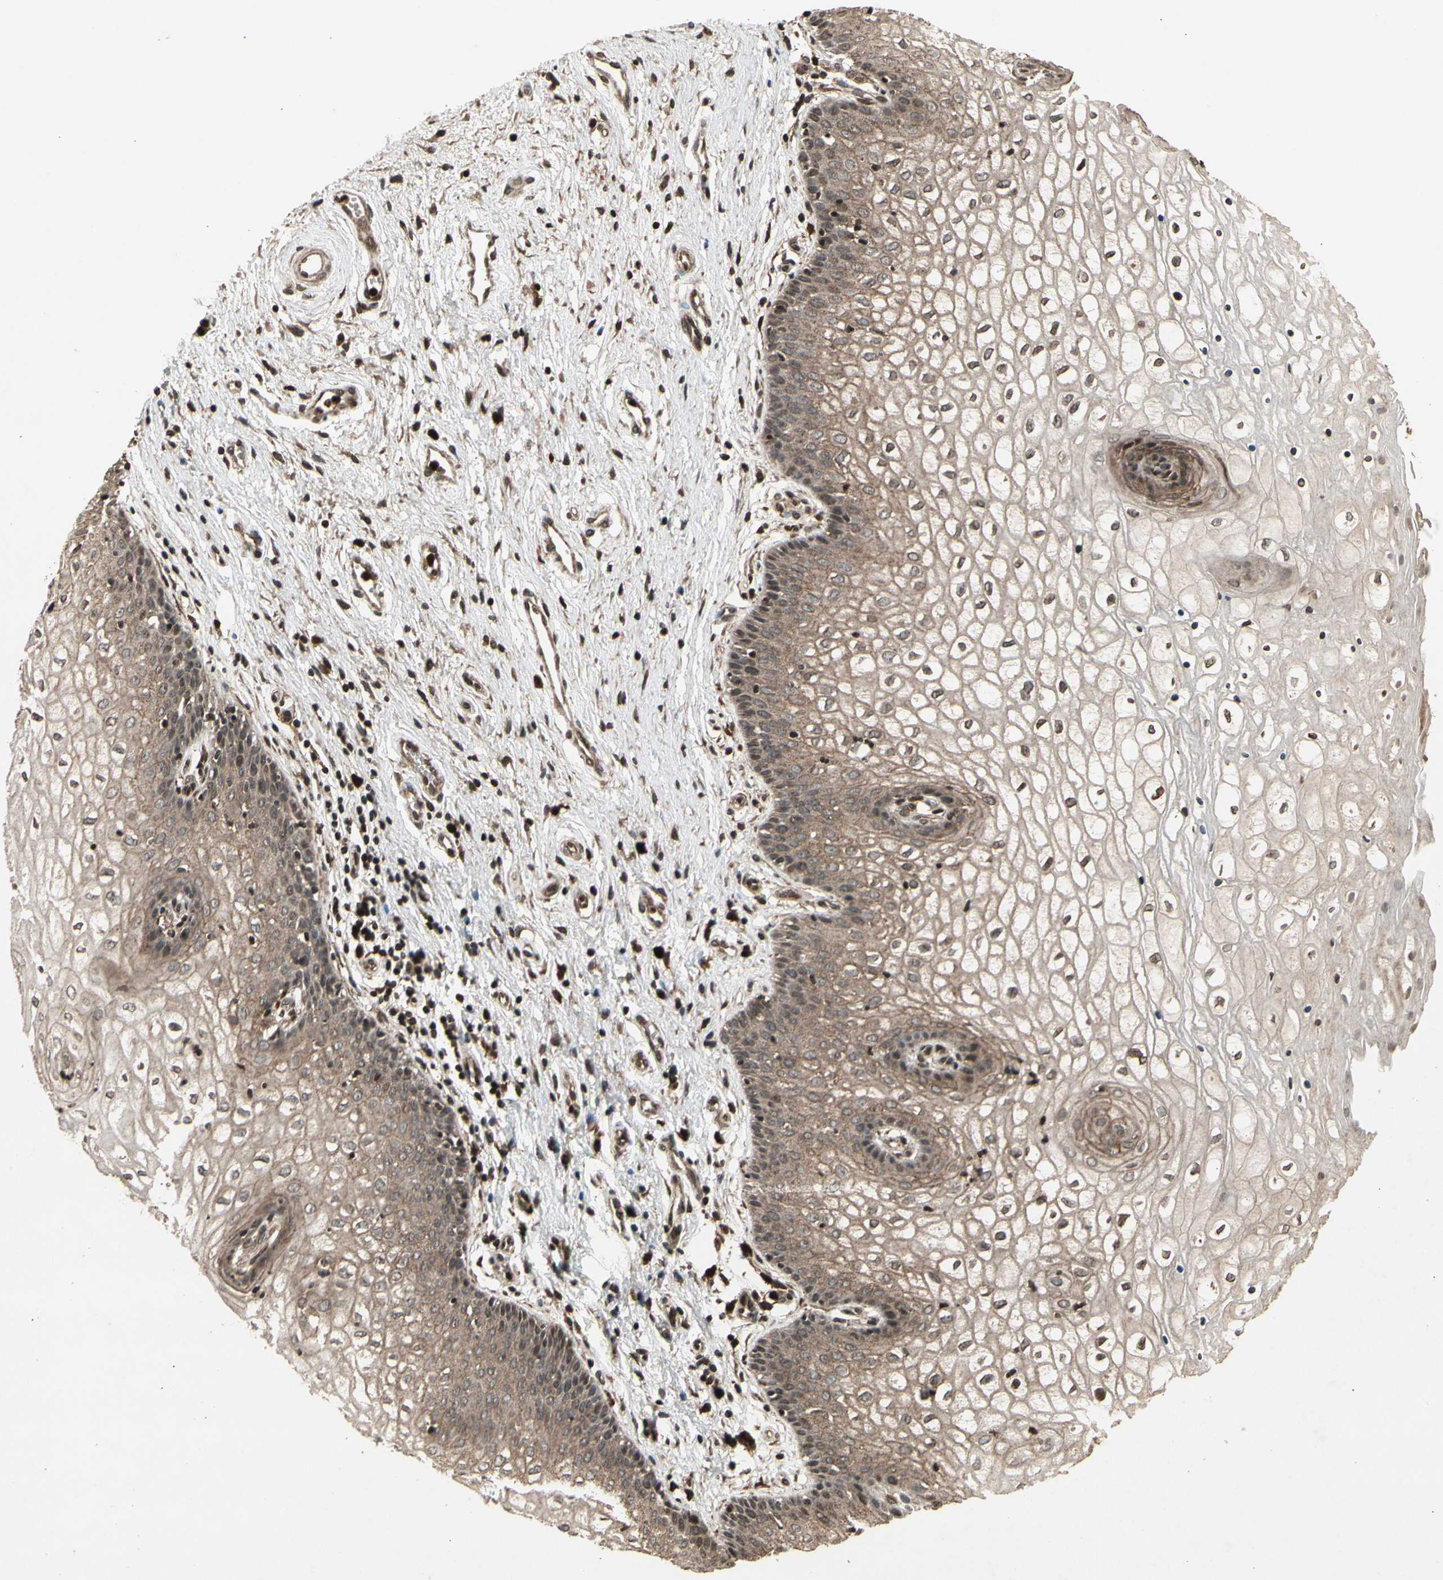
{"staining": {"intensity": "moderate", "quantity": ">75%", "location": "cytoplasmic/membranous"}, "tissue": "vagina", "cell_type": "Squamous epithelial cells", "image_type": "normal", "snomed": [{"axis": "morphology", "description": "Normal tissue, NOS"}, {"axis": "topography", "description": "Vagina"}], "caption": "Immunohistochemical staining of normal human vagina reveals moderate cytoplasmic/membranous protein positivity in about >75% of squamous epithelial cells. (IHC, brightfield microscopy, high magnification).", "gene": "GLRX", "patient": {"sex": "female", "age": 34}}